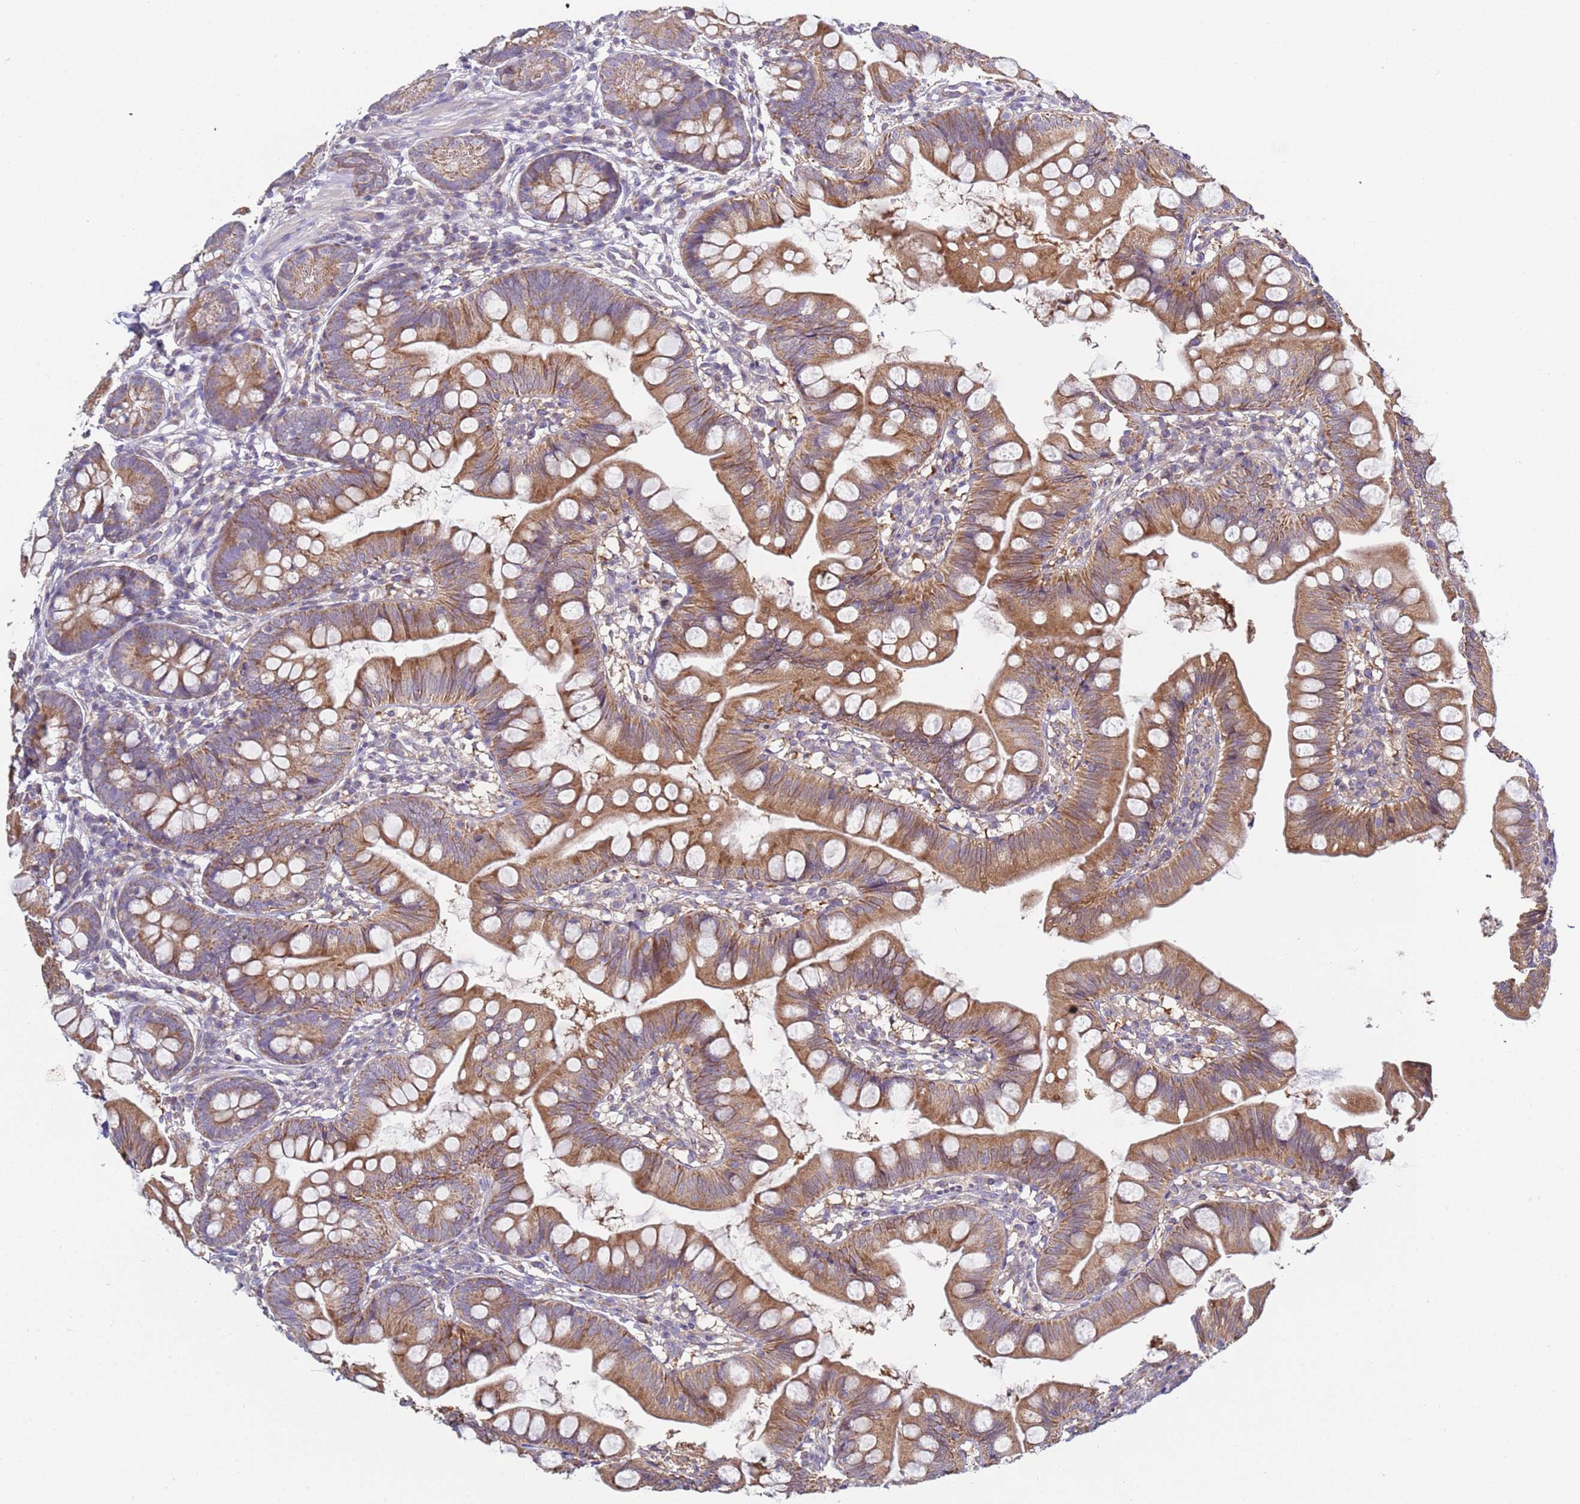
{"staining": {"intensity": "moderate", "quantity": ">75%", "location": "cytoplasmic/membranous"}, "tissue": "small intestine", "cell_type": "Glandular cells", "image_type": "normal", "snomed": [{"axis": "morphology", "description": "Normal tissue, NOS"}, {"axis": "topography", "description": "Small intestine"}], "caption": "Protein analysis of benign small intestine reveals moderate cytoplasmic/membranous staining in approximately >75% of glandular cells.", "gene": "DIP2B", "patient": {"sex": "male", "age": 7}}